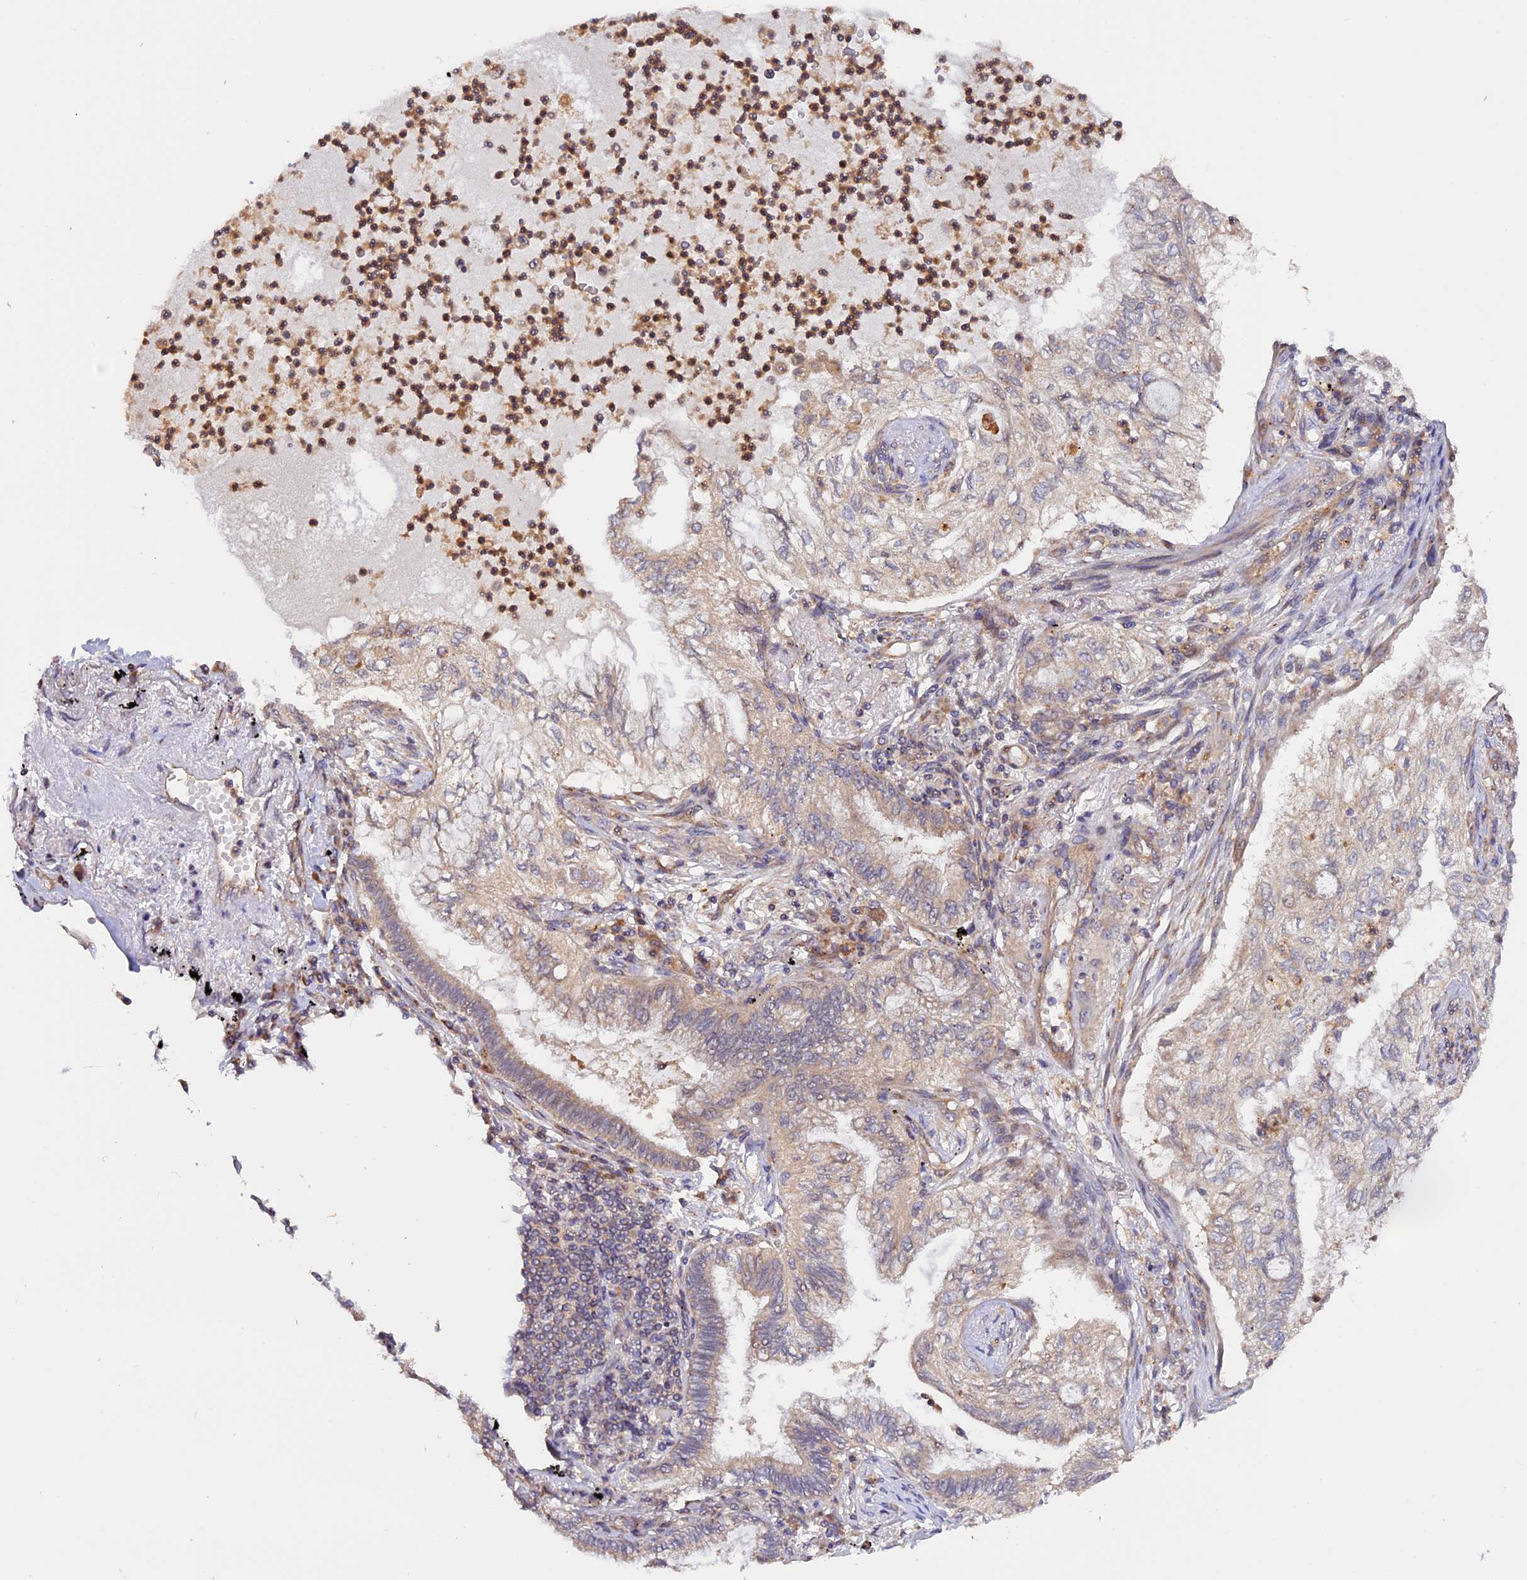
{"staining": {"intensity": "weak", "quantity": "25%-75%", "location": "cytoplasmic/membranous"}, "tissue": "lung cancer", "cell_type": "Tumor cells", "image_type": "cancer", "snomed": [{"axis": "morphology", "description": "Adenocarcinoma, NOS"}, {"axis": "topography", "description": "Lung"}], "caption": "A photomicrograph of lung adenocarcinoma stained for a protein demonstrates weak cytoplasmic/membranous brown staining in tumor cells.", "gene": "FERMT1", "patient": {"sex": "female", "age": 70}}